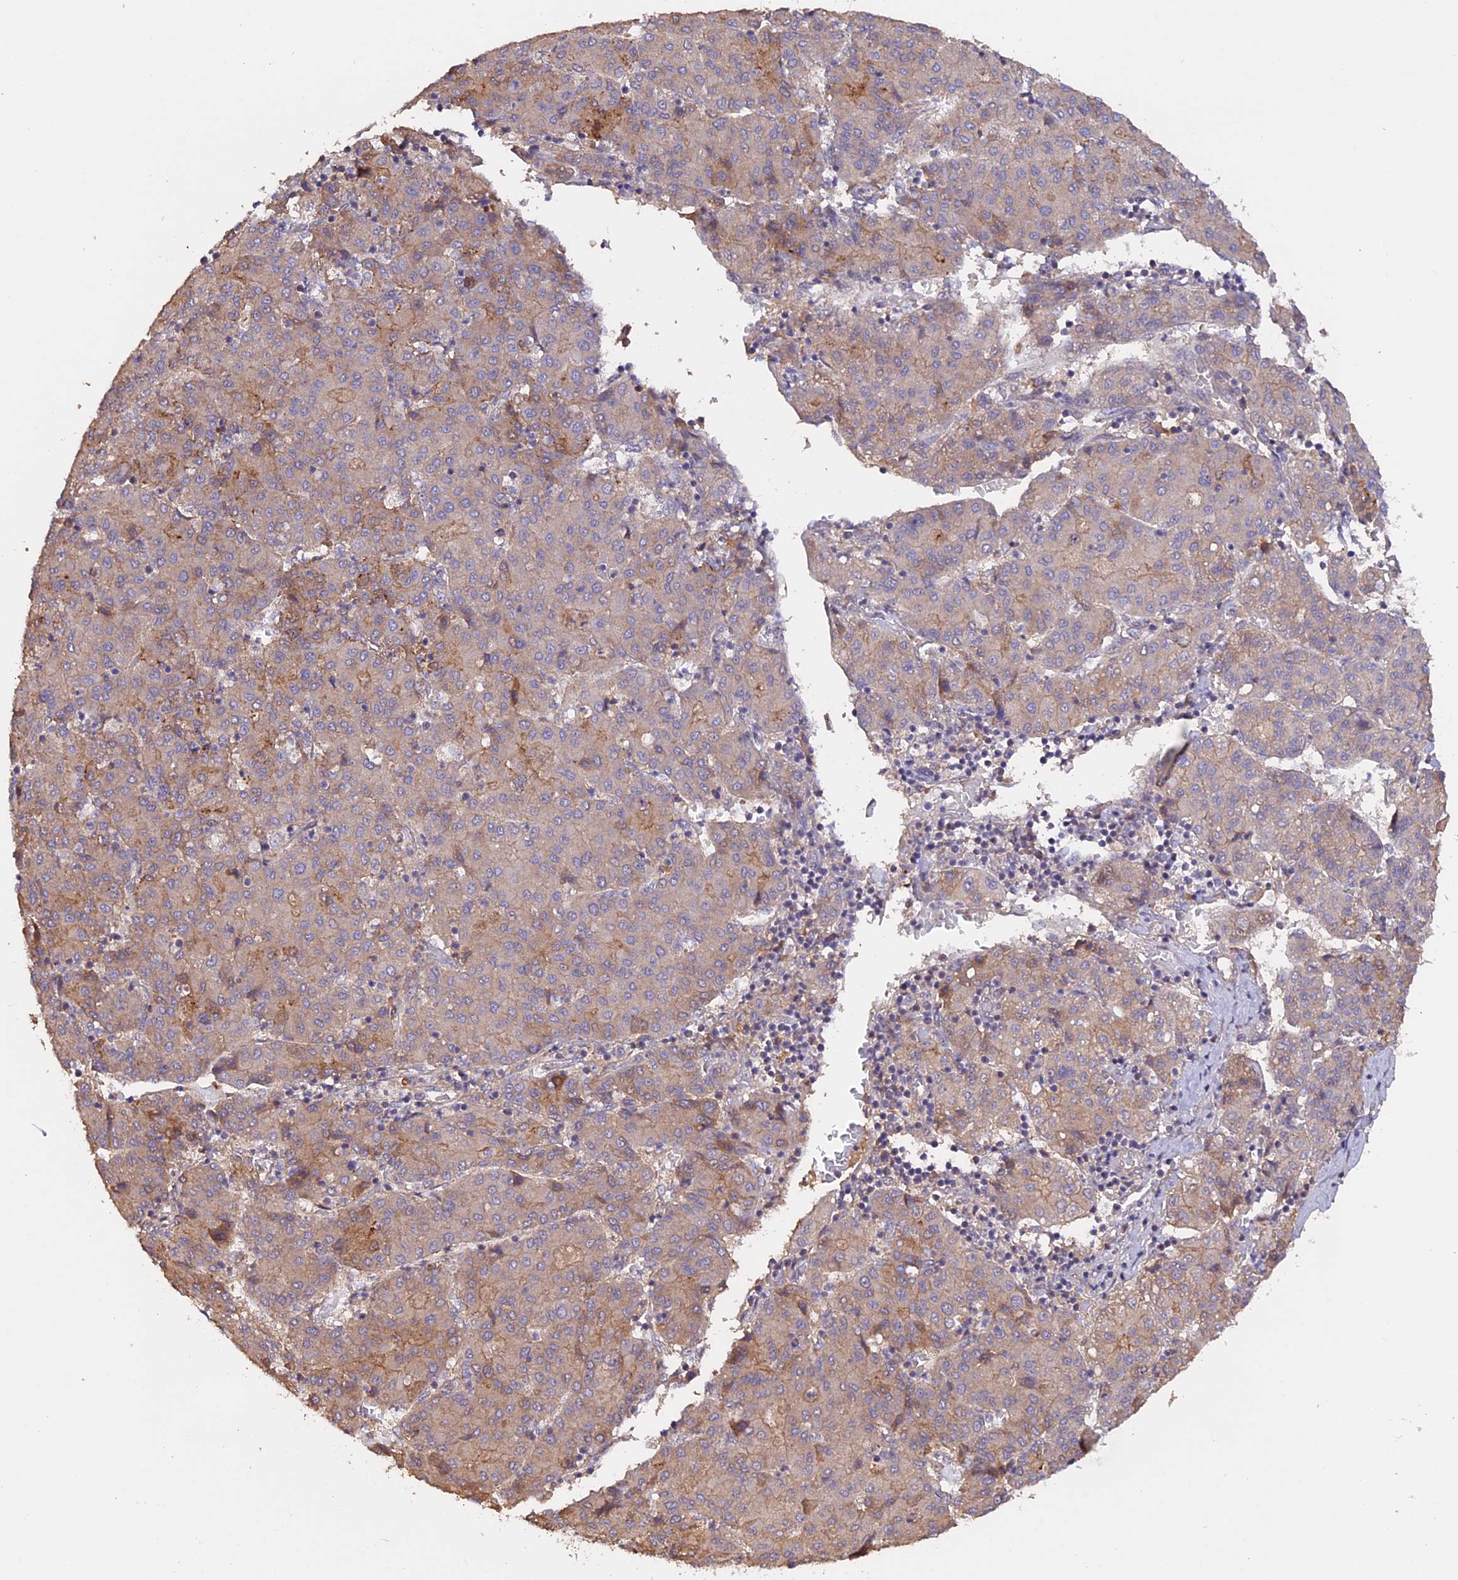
{"staining": {"intensity": "weak", "quantity": "<25%", "location": "cytoplasmic/membranous"}, "tissue": "liver cancer", "cell_type": "Tumor cells", "image_type": "cancer", "snomed": [{"axis": "morphology", "description": "Carcinoma, Hepatocellular, NOS"}, {"axis": "topography", "description": "Liver"}], "caption": "Immunohistochemistry (IHC) of human hepatocellular carcinoma (liver) reveals no positivity in tumor cells.", "gene": "RASAL1", "patient": {"sex": "male", "age": 65}}